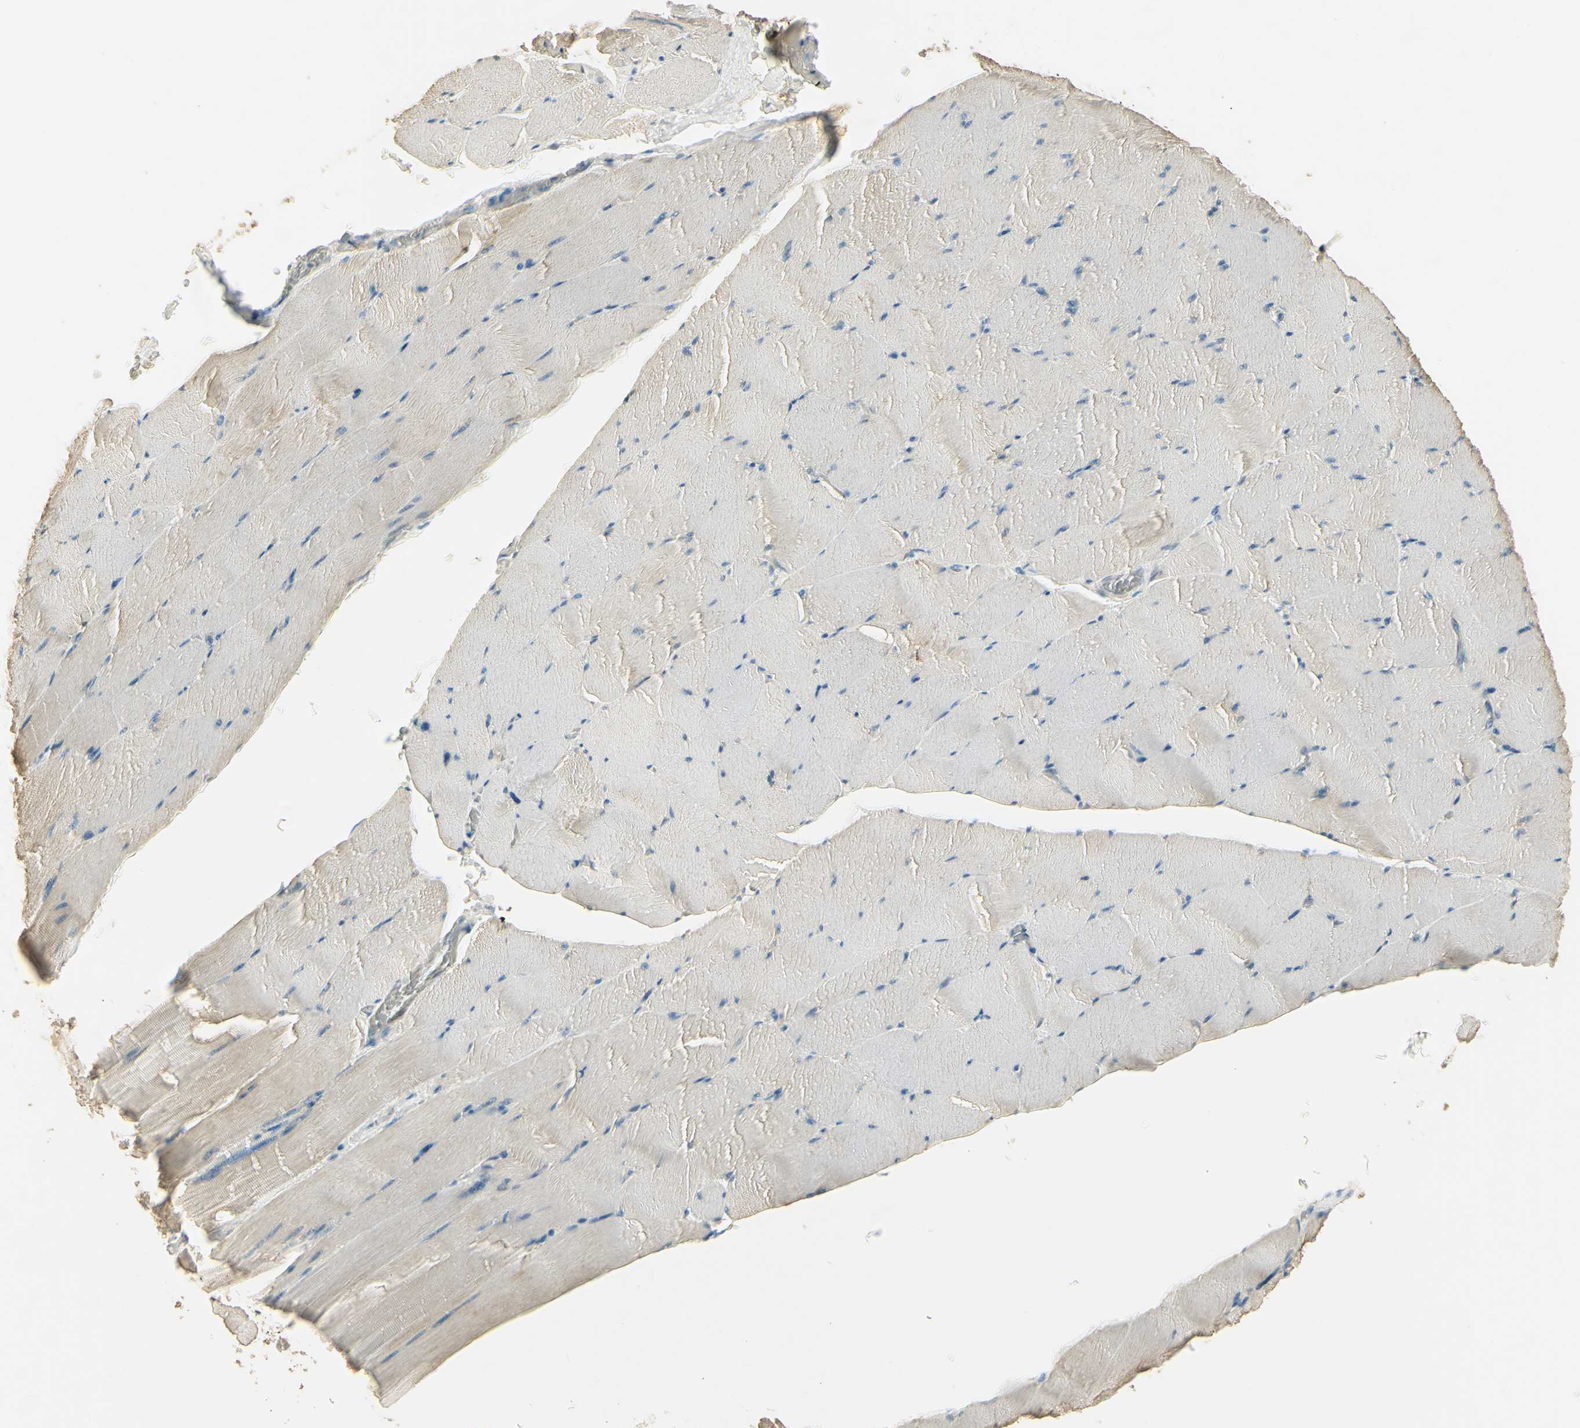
{"staining": {"intensity": "moderate", "quantity": "25%-75%", "location": "cytoplasmic/membranous"}, "tissue": "skeletal muscle", "cell_type": "Myocytes", "image_type": "normal", "snomed": [{"axis": "morphology", "description": "Normal tissue, NOS"}, {"axis": "topography", "description": "Skeletal muscle"}], "caption": "An IHC histopathology image of normal tissue is shown. Protein staining in brown shows moderate cytoplasmic/membranous positivity in skeletal muscle within myocytes.", "gene": "UXS1", "patient": {"sex": "male", "age": 62}}